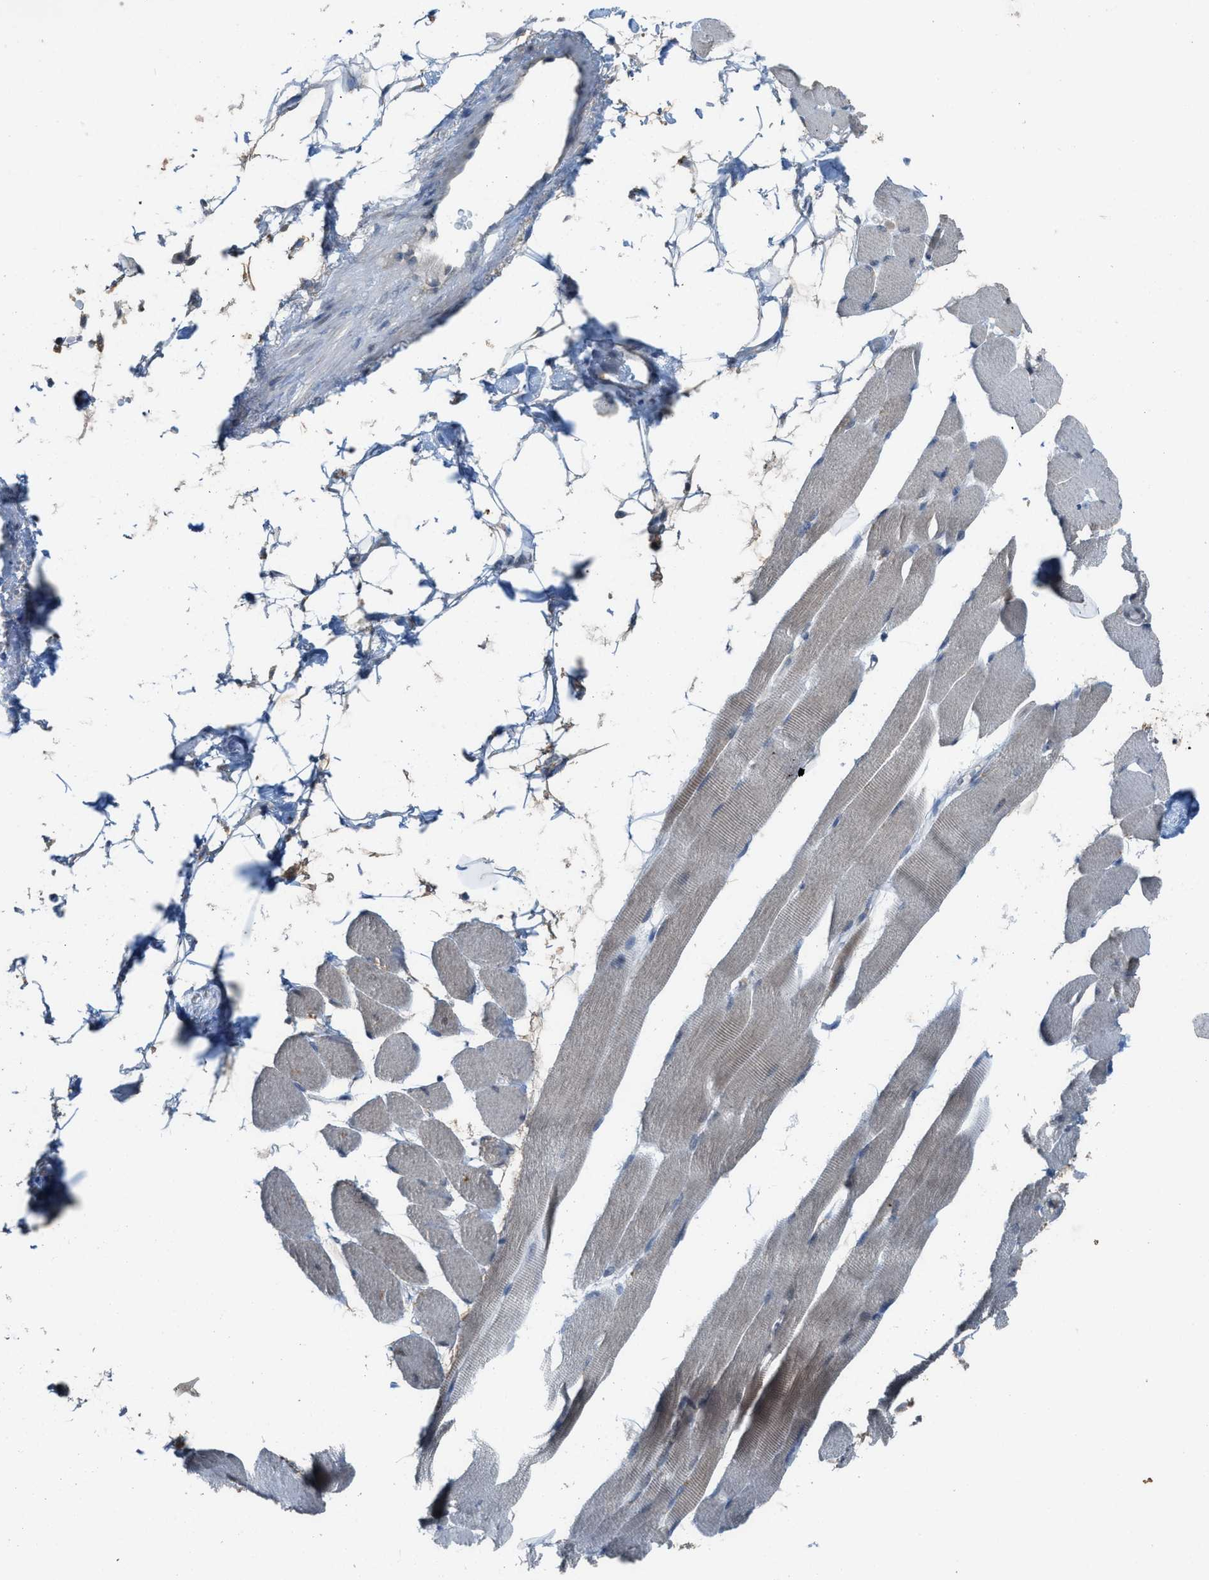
{"staining": {"intensity": "weak", "quantity": "25%-75%", "location": "cytoplasmic/membranous"}, "tissue": "skeletal muscle", "cell_type": "Myocytes", "image_type": "normal", "snomed": [{"axis": "morphology", "description": "Normal tissue, NOS"}, {"axis": "topography", "description": "Skeletal muscle"}, {"axis": "topography", "description": "Peripheral nerve tissue"}], "caption": "This image demonstrates unremarkable skeletal muscle stained with immunohistochemistry to label a protein in brown. The cytoplasmic/membranous of myocytes show weak positivity for the protein. Nuclei are counter-stained blue.", "gene": "PLAA", "patient": {"sex": "female", "age": 84}}